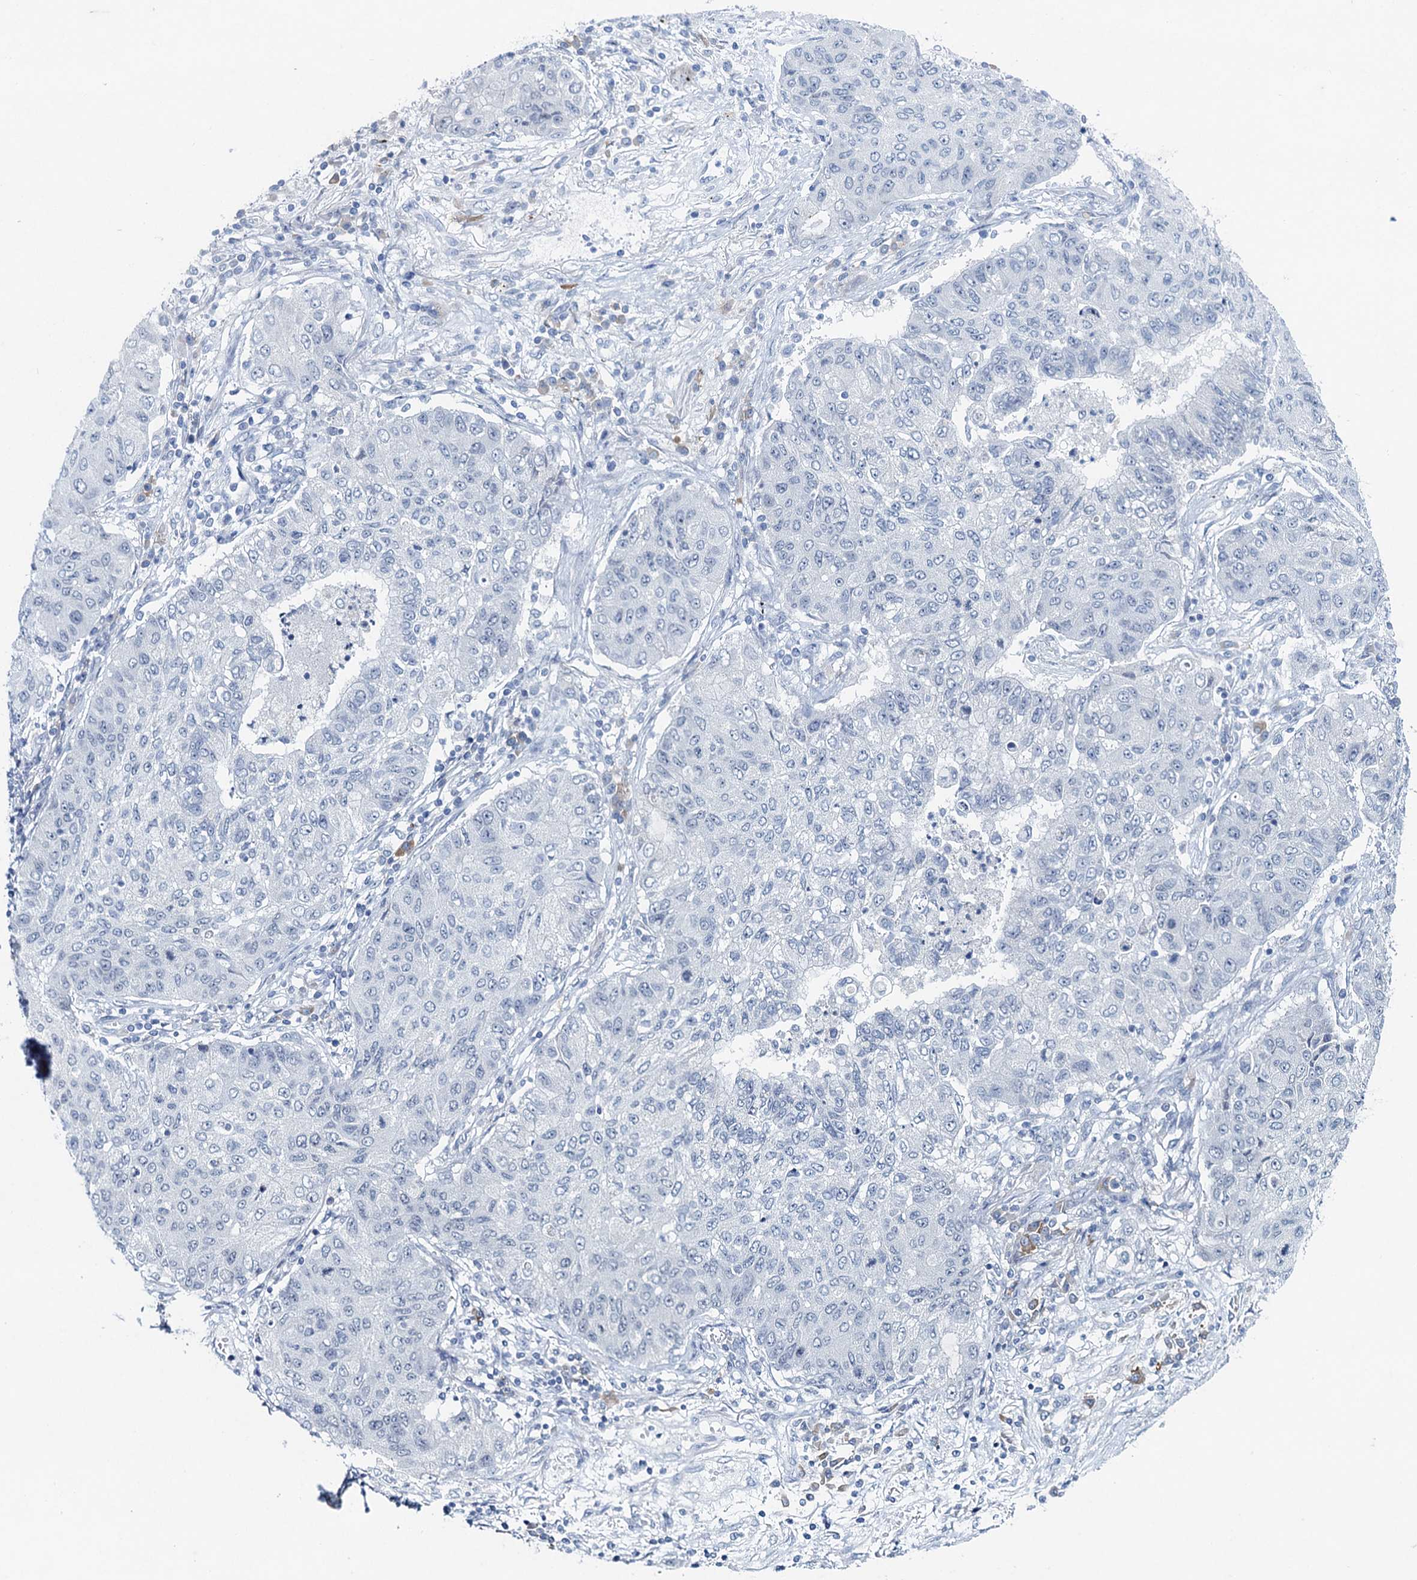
{"staining": {"intensity": "negative", "quantity": "none", "location": "none"}, "tissue": "lung cancer", "cell_type": "Tumor cells", "image_type": "cancer", "snomed": [{"axis": "morphology", "description": "Squamous cell carcinoma, NOS"}, {"axis": "topography", "description": "Lung"}], "caption": "Lung cancer (squamous cell carcinoma) was stained to show a protein in brown. There is no significant positivity in tumor cells. (Stains: DAB (3,3'-diaminobenzidine) immunohistochemistry (IHC) with hematoxylin counter stain, Microscopy: brightfield microscopy at high magnification).", "gene": "HAPSTR1", "patient": {"sex": "male", "age": 74}}